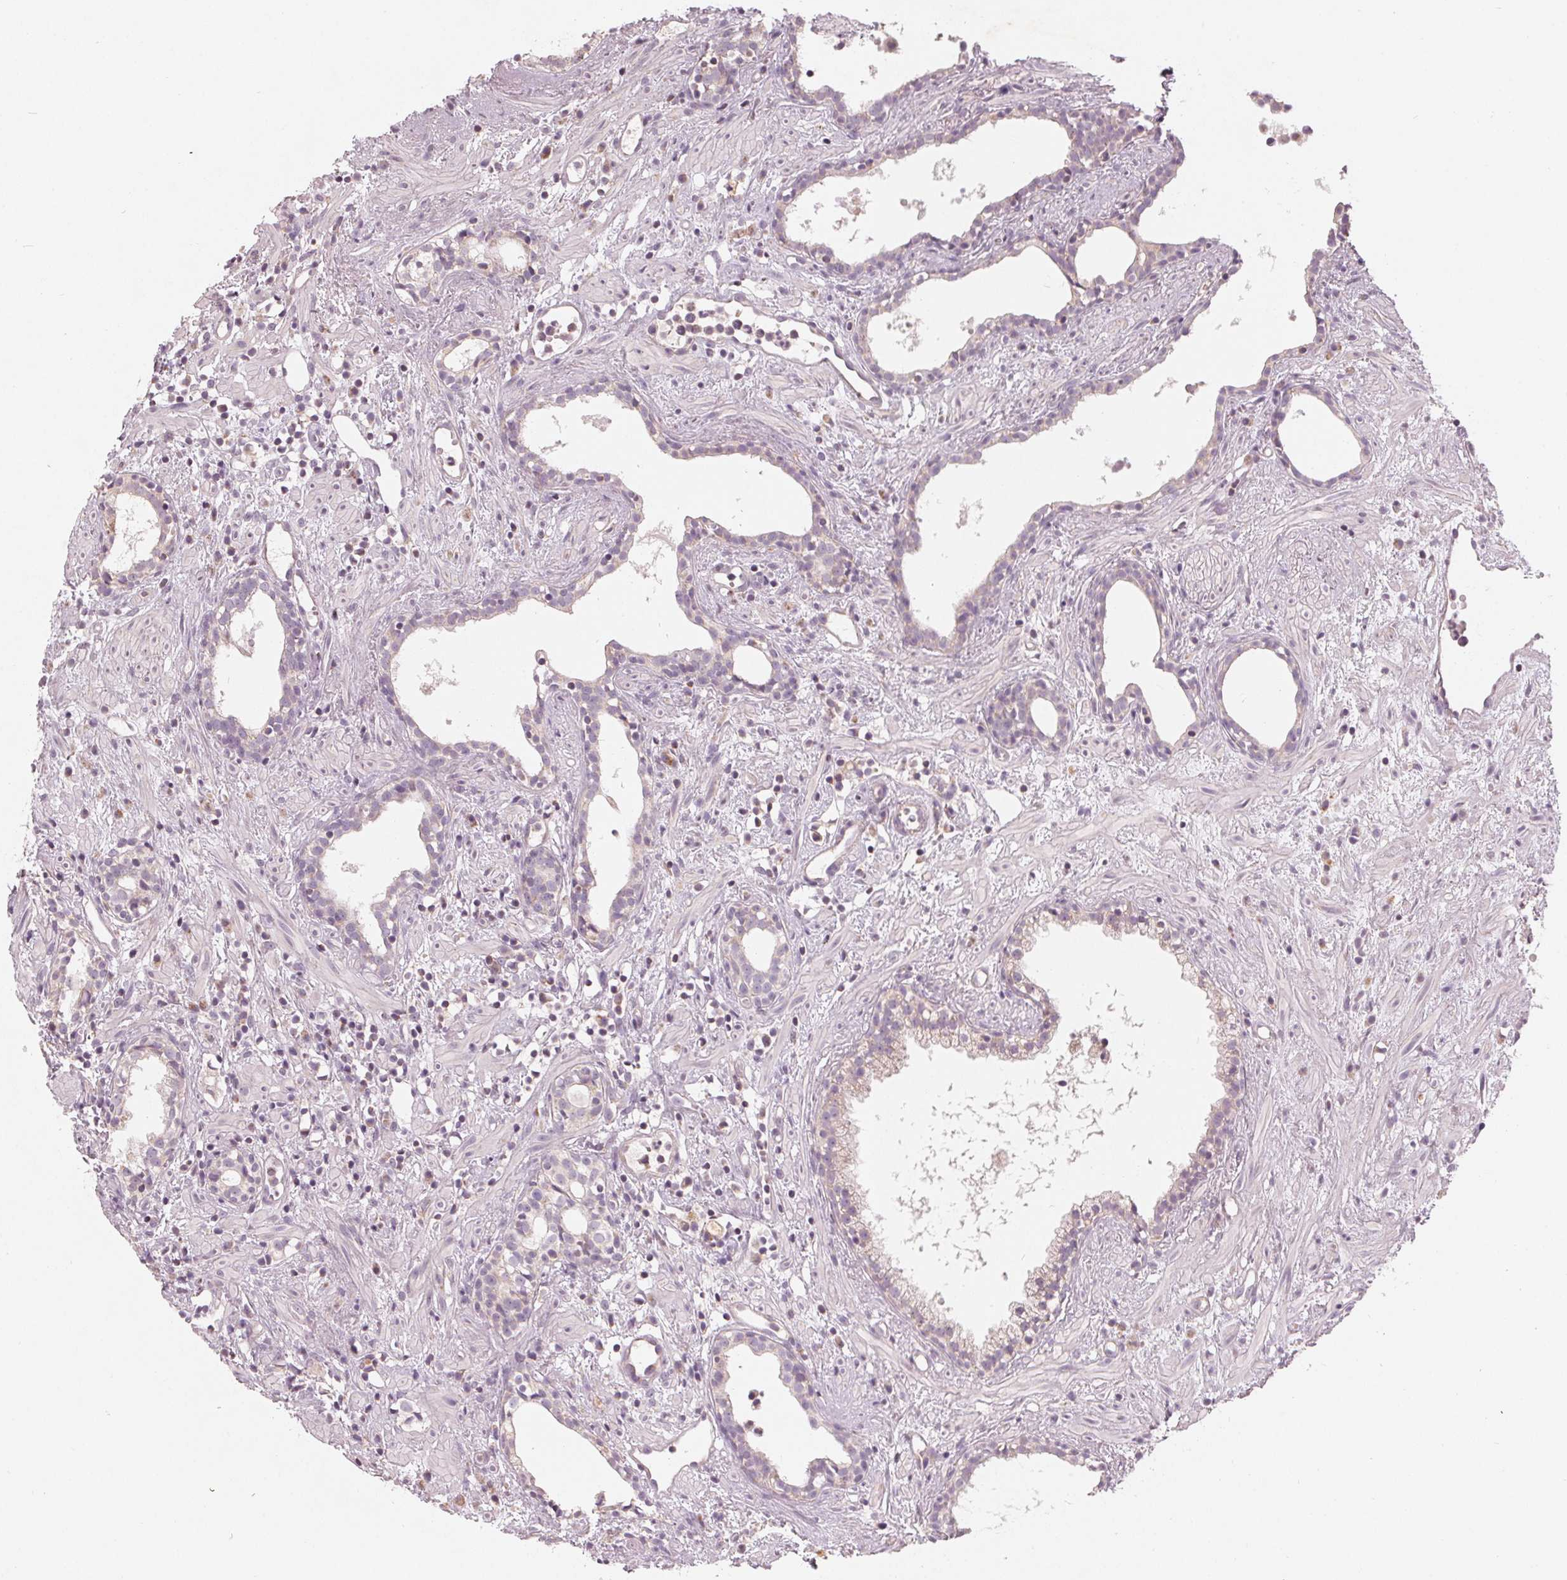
{"staining": {"intensity": "negative", "quantity": "none", "location": "none"}, "tissue": "prostate cancer", "cell_type": "Tumor cells", "image_type": "cancer", "snomed": [{"axis": "morphology", "description": "Adenocarcinoma, High grade"}, {"axis": "topography", "description": "Prostate"}], "caption": "A high-resolution micrograph shows IHC staining of prostate high-grade adenocarcinoma, which displays no significant staining in tumor cells.", "gene": "TRIM60", "patient": {"sex": "male", "age": 83}}